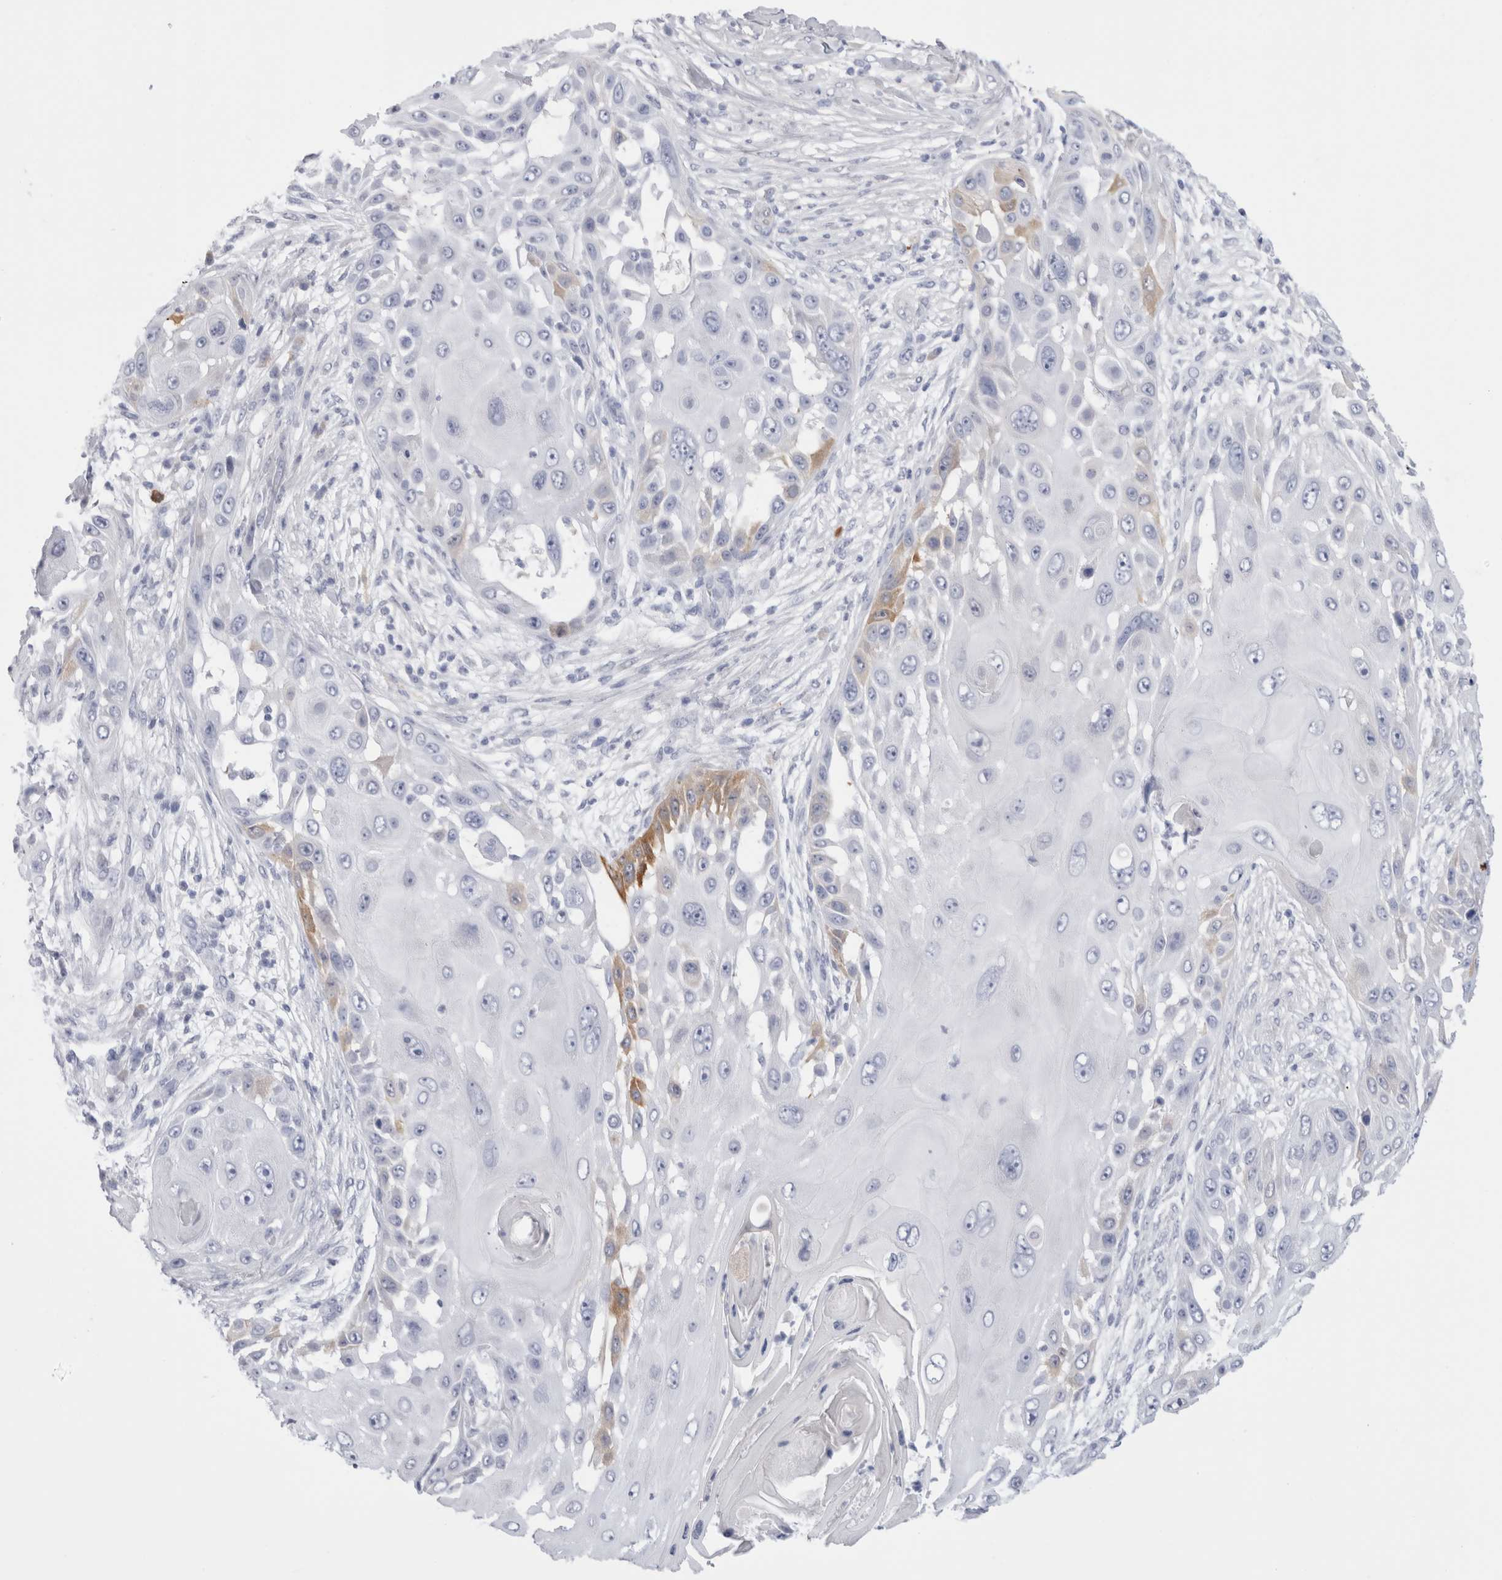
{"staining": {"intensity": "moderate", "quantity": "<25%", "location": "cytoplasmic/membranous"}, "tissue": "skin cancer", "cell_type": "Tumor cells", "image_type": "cancer", "snomed": [{"axis": "morphology", "description": "Squamous cell carcinoma, NOS"}, {"axis": "topography", "description": "Skin"}], "caption": "Immunohistochemical staining of skin cancer displays low levels of moderate cytoplasmic/membranous protein staining in approximately <25% of tumor cells.", "gene": "NAPEPLD", "patient": {"sex": "female", "age": 44}}